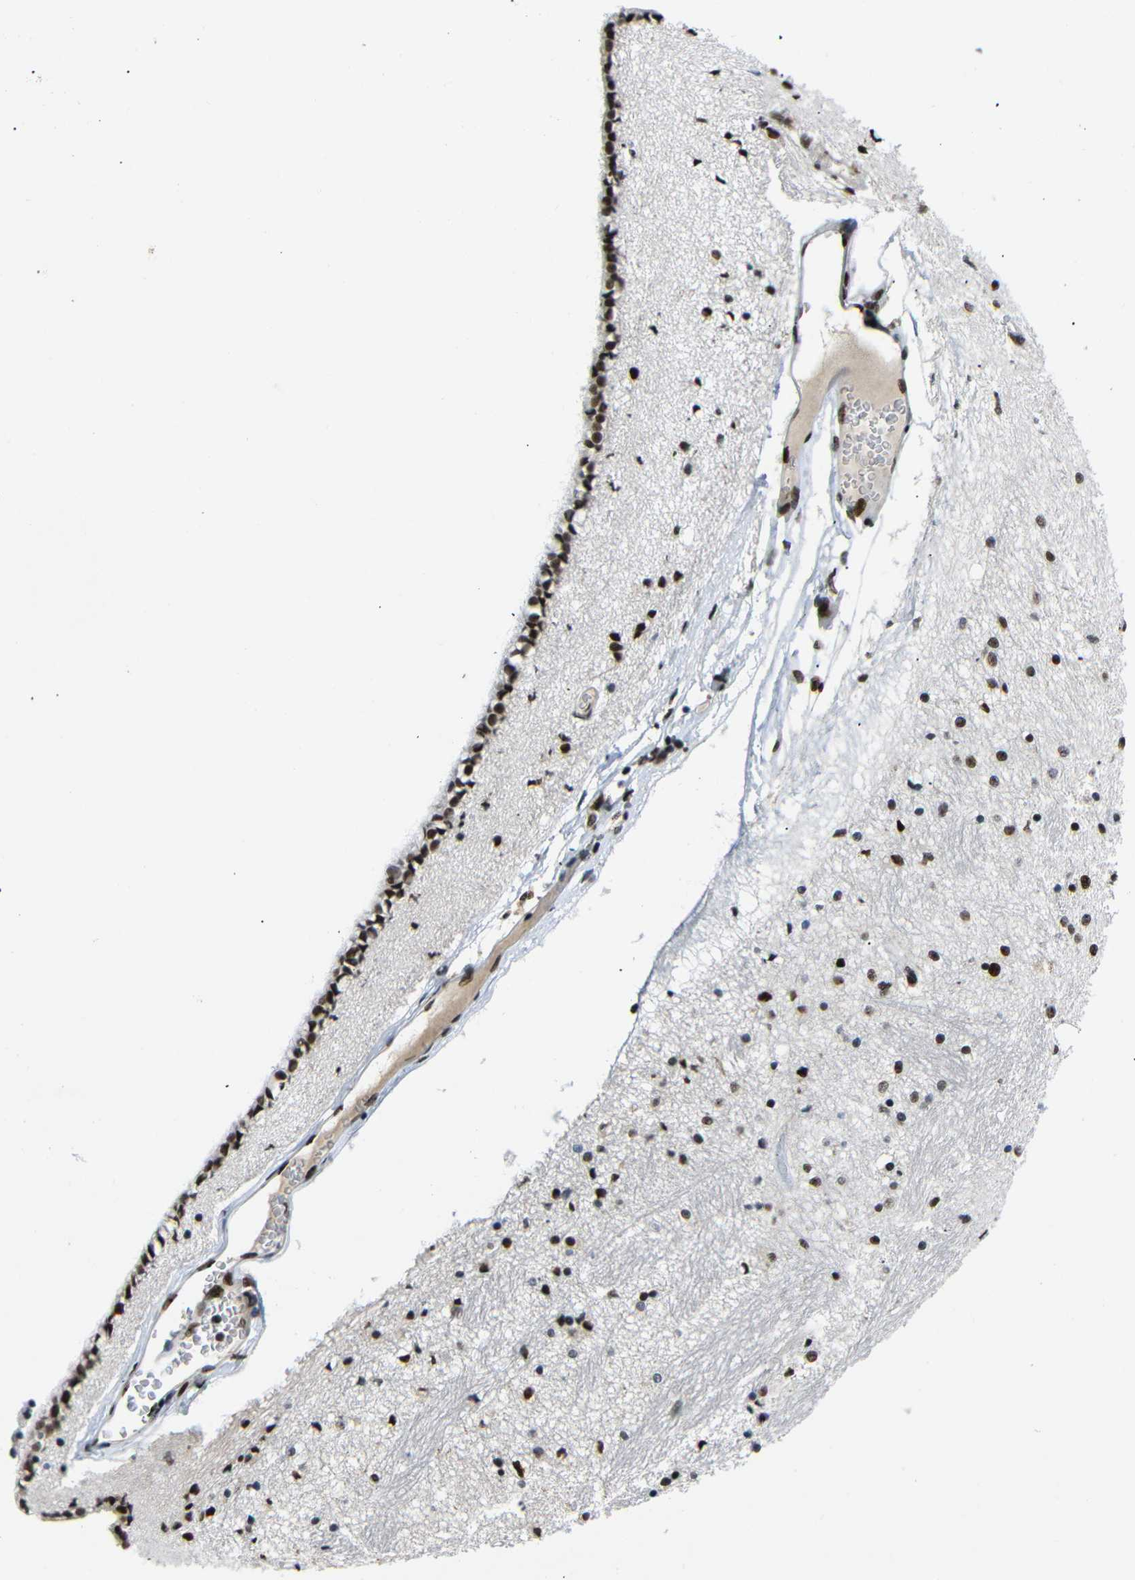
{"staining": {"intensity": "strong", "quantity": ">75%", "location": "nuclear"}, "tissue": "hippocampus", "cell_type": "Glial cells", "image_type": "normal", "snomed": [{"axis": "morphology", "description": "Normal tissue, NOS"}, {"axis": "topography", "description": "Hippocampus"}], "caption": "Immunohistochemistry staining of benign hippocampus, which exhibits high levels of strong nuclear expression in about >75% of glial cells indicating strong nuclear protein positivity. The staining was performed using DAB (brown) for protein detection and nuclei were counterstained in hematoxylin (blue).", "gene": "SETDB2", "patient": {"sex": "female", "age": 54}}